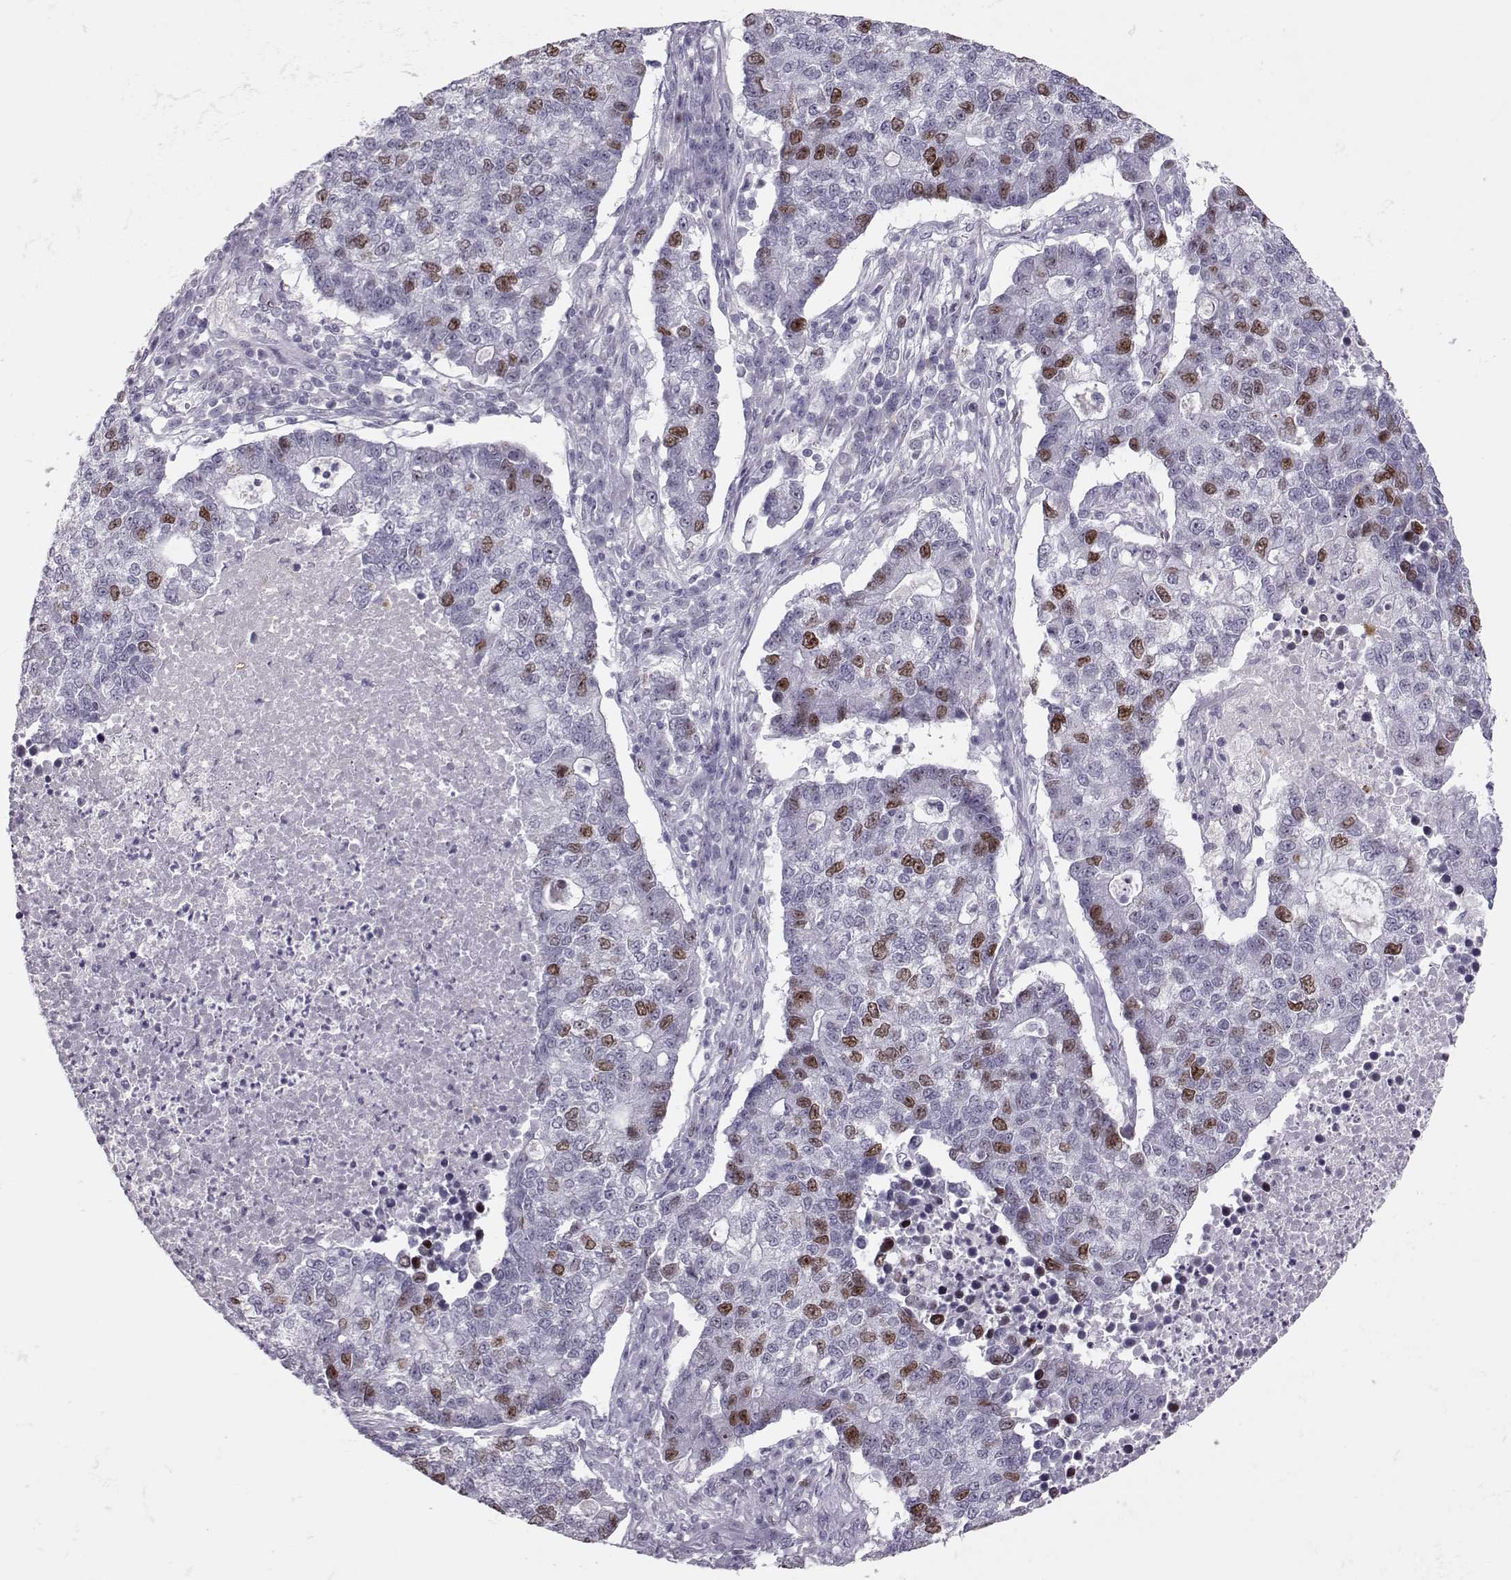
{"staining": {"intensity": "moderate", "quantity": "<25%", "location": "nuclear"}, "tissue": "lung cancer", "cell_type": "Tumor cells", "image_type": "cancer", "snomed": [{"axis": "morphology", "description": "Adenocarcinoma, NOS"}, {"axis": "topography", "description": "Lung"}], "caption": "Immunohistochemical staining of human adenocarcinoma (lung) shows low levels of moderate nuclear protein positivity in approximately <25% of tumor cells.", "gene": "SGO1", "patient": {"sex": "male", "age": 57}}